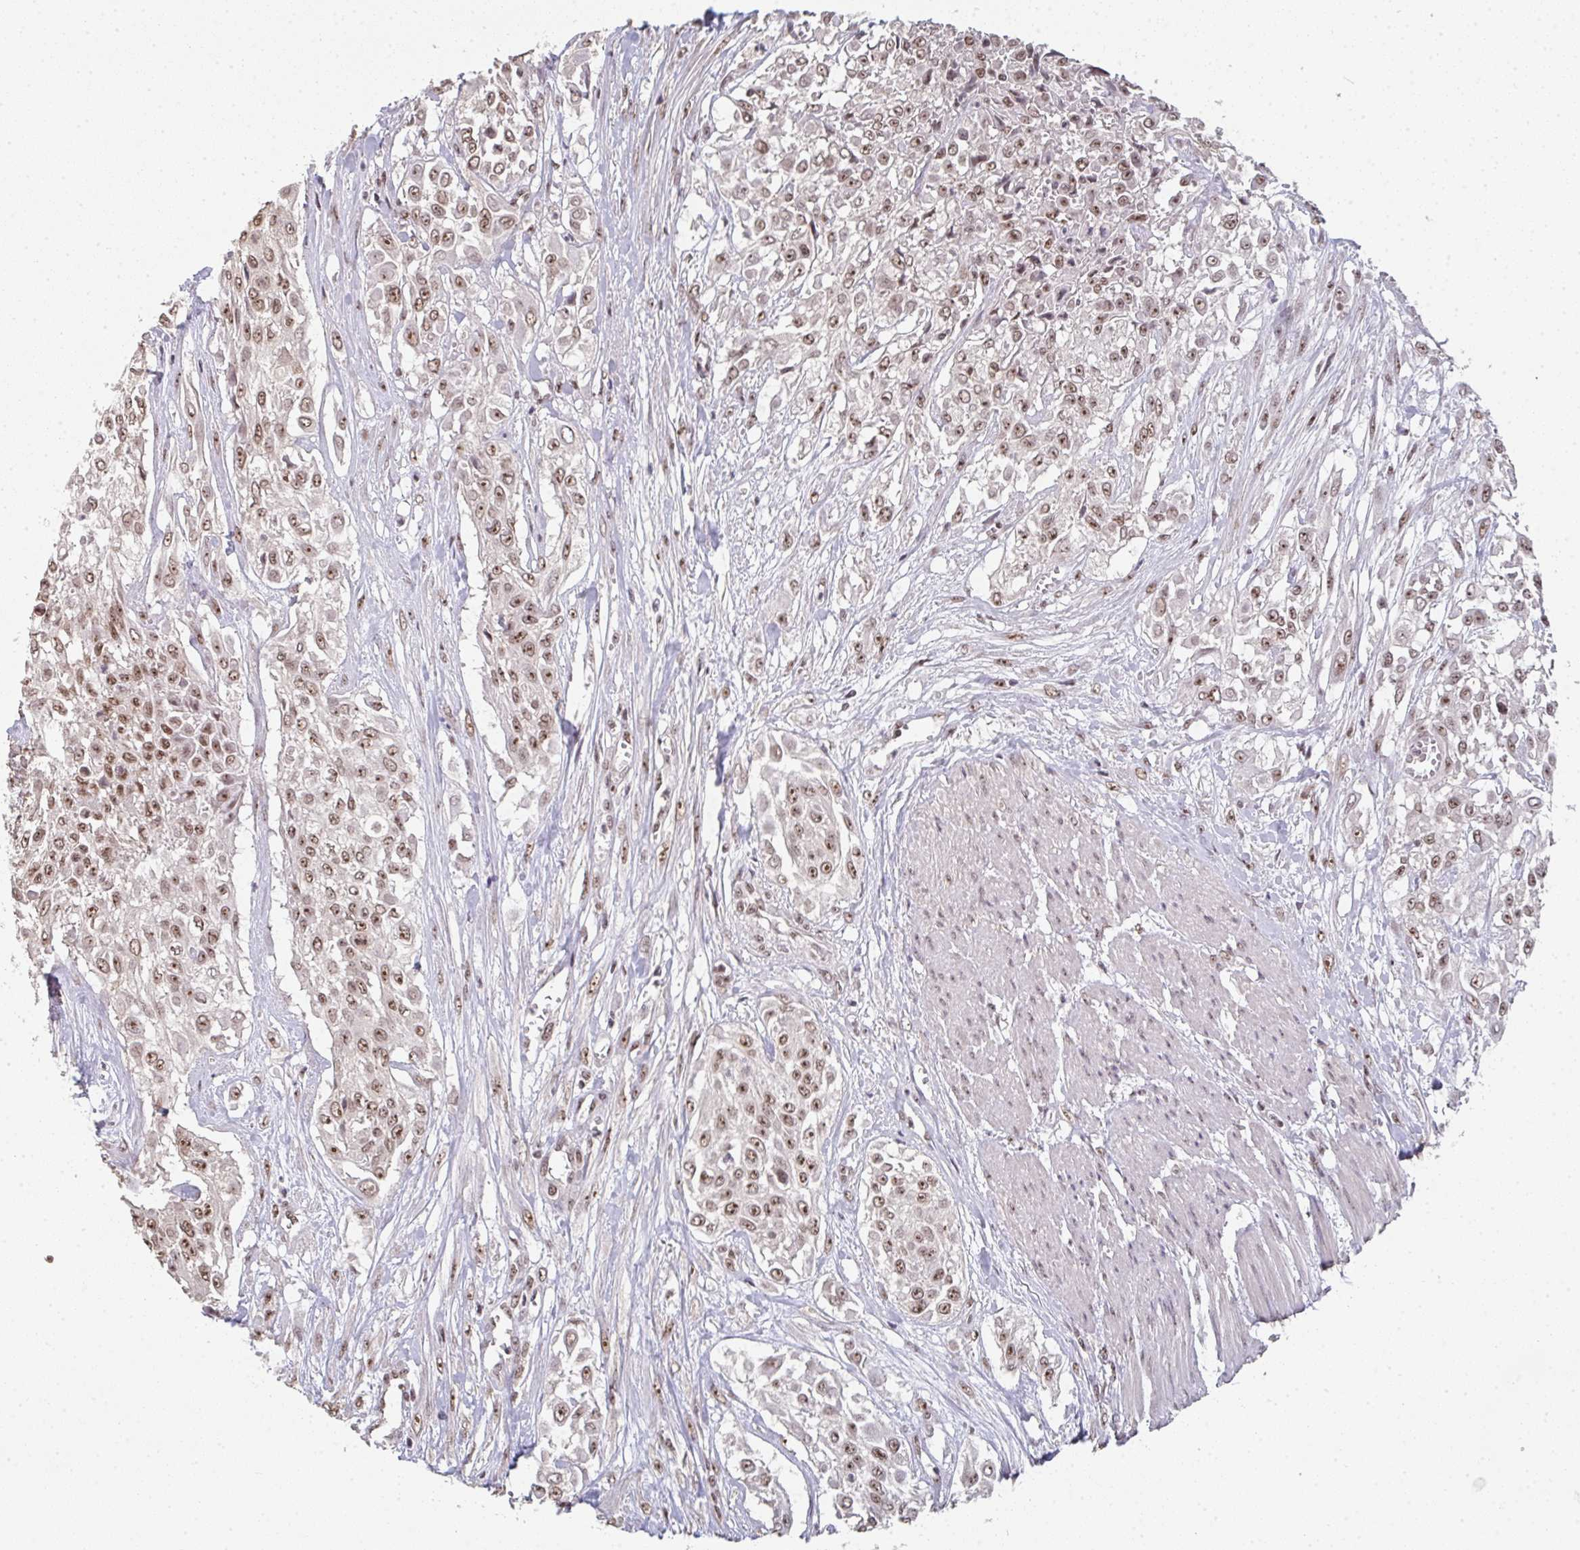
{"staining": {"intensity": "moderate", "quantity": ">75%", "location": "nuclear"}, "tissue": "urothelial cancer", "cell_type": "Tumor cells", "image_type": "cancer", "snomed": [{"axis": "morphology", "description": "Urothelial carcinoma, High grade"}, {"axis": "topography", "description": "Urinary bladder"}], "caption": "Immunohistochemistry of high-grade urothelial carcinoma displays medium levels of moderate nuclear positivity in approximately >75% of tumor cells.", "gene": "DKC1", "patient": {"sex": "male", "age": 57}}